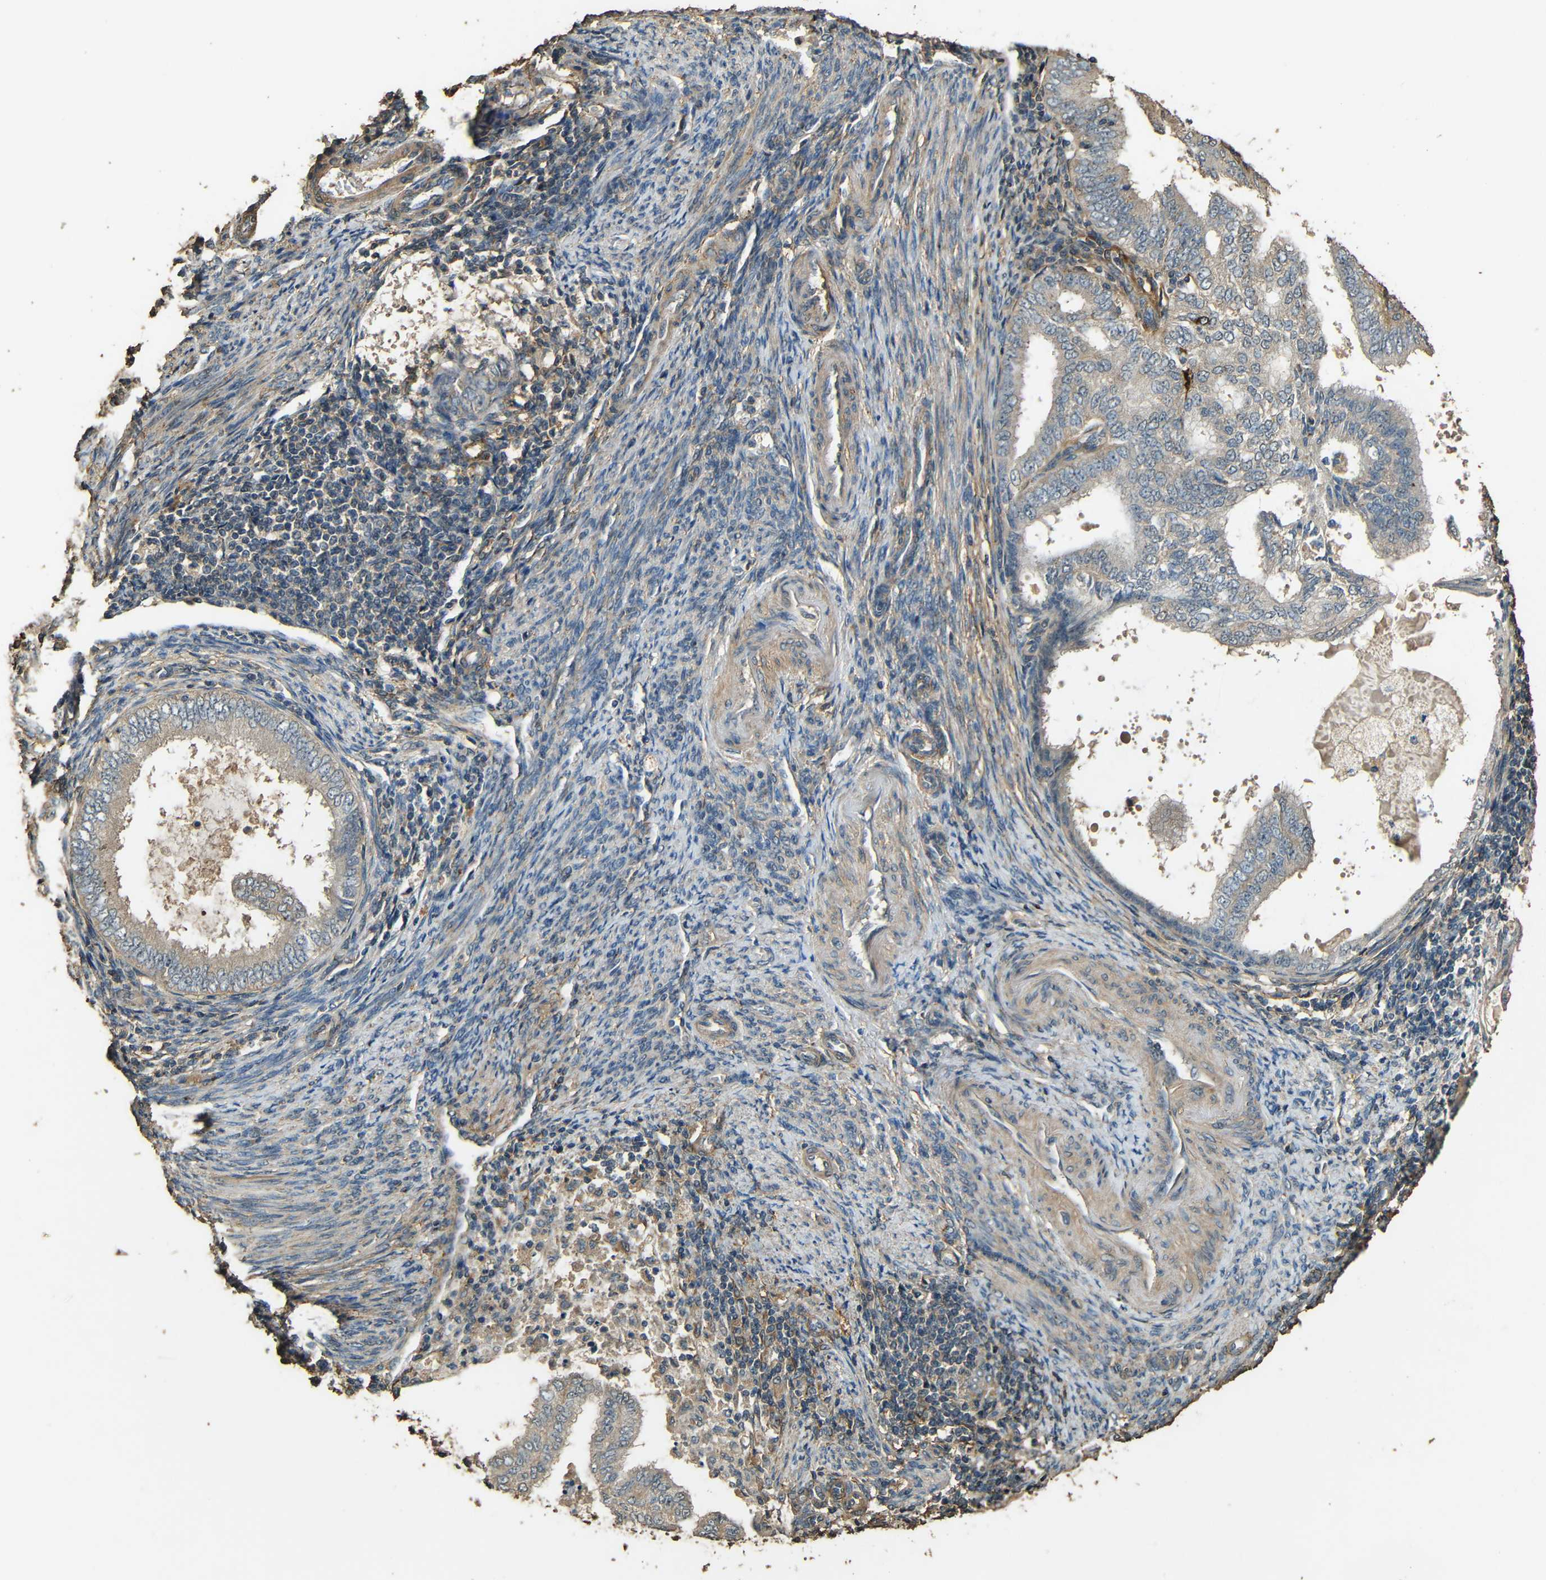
{"staining": {"intensity": "weak", "quantity": ">75%", "location": "cytoplasmic/membranous"}, "tissue": "endometrial cancer", "cell_type": "Tumor cells", "image_type": "cancer", "snomed": [{"axis": "morphology", "description": "Adenocarcinoma, NOS"}, {"axis": "topography", "description": "Endometrium"}], "caption": "Protein positivity by IHC demonstrates weak cytoplasmic/membranous staining in about >75% of tumor cells in endometrial cancer (adenocarcinoma).", "gene": "PDE5A", "patient": {"sex": "female", "age": 58}}